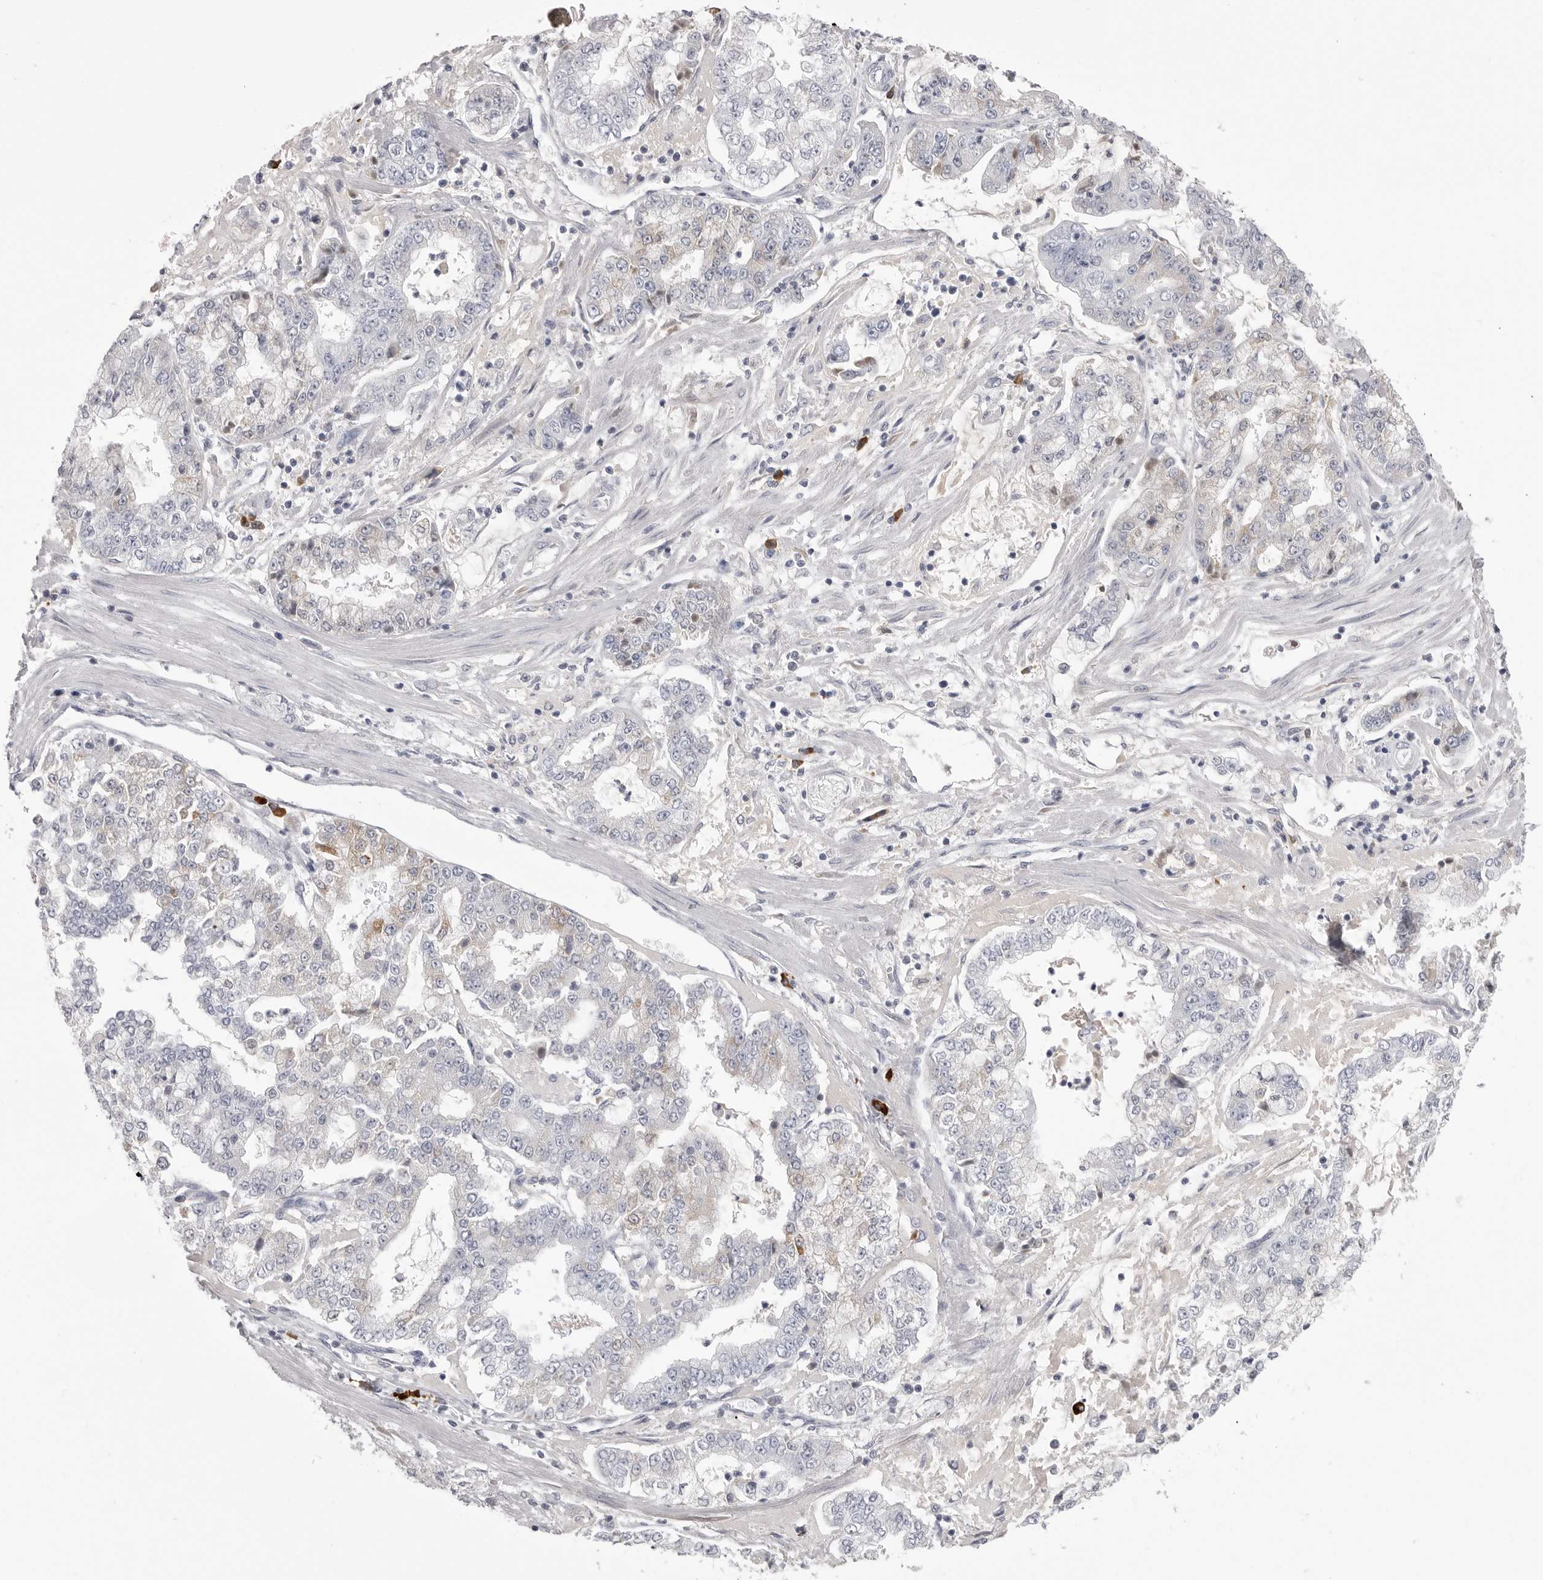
{"staining": {"intensity": "negative", "quantity": "none", "location": "none"}, "tissue": "stomach cancer", "cell_type": "Tumor cells", "image_type": "cancer", "snomed": [{"axis": "morphology", "description": "Adenocarcinoma, NOS"}, {"axis": "topography", "description": "Stomach"}], "caption": "Immunohistochemical staining of human adenocarcinoma (stomach) displays no significant positivity in tumor cells.", "gene": "FKBP2", "patient": {"sex": "male", "age": 76}}